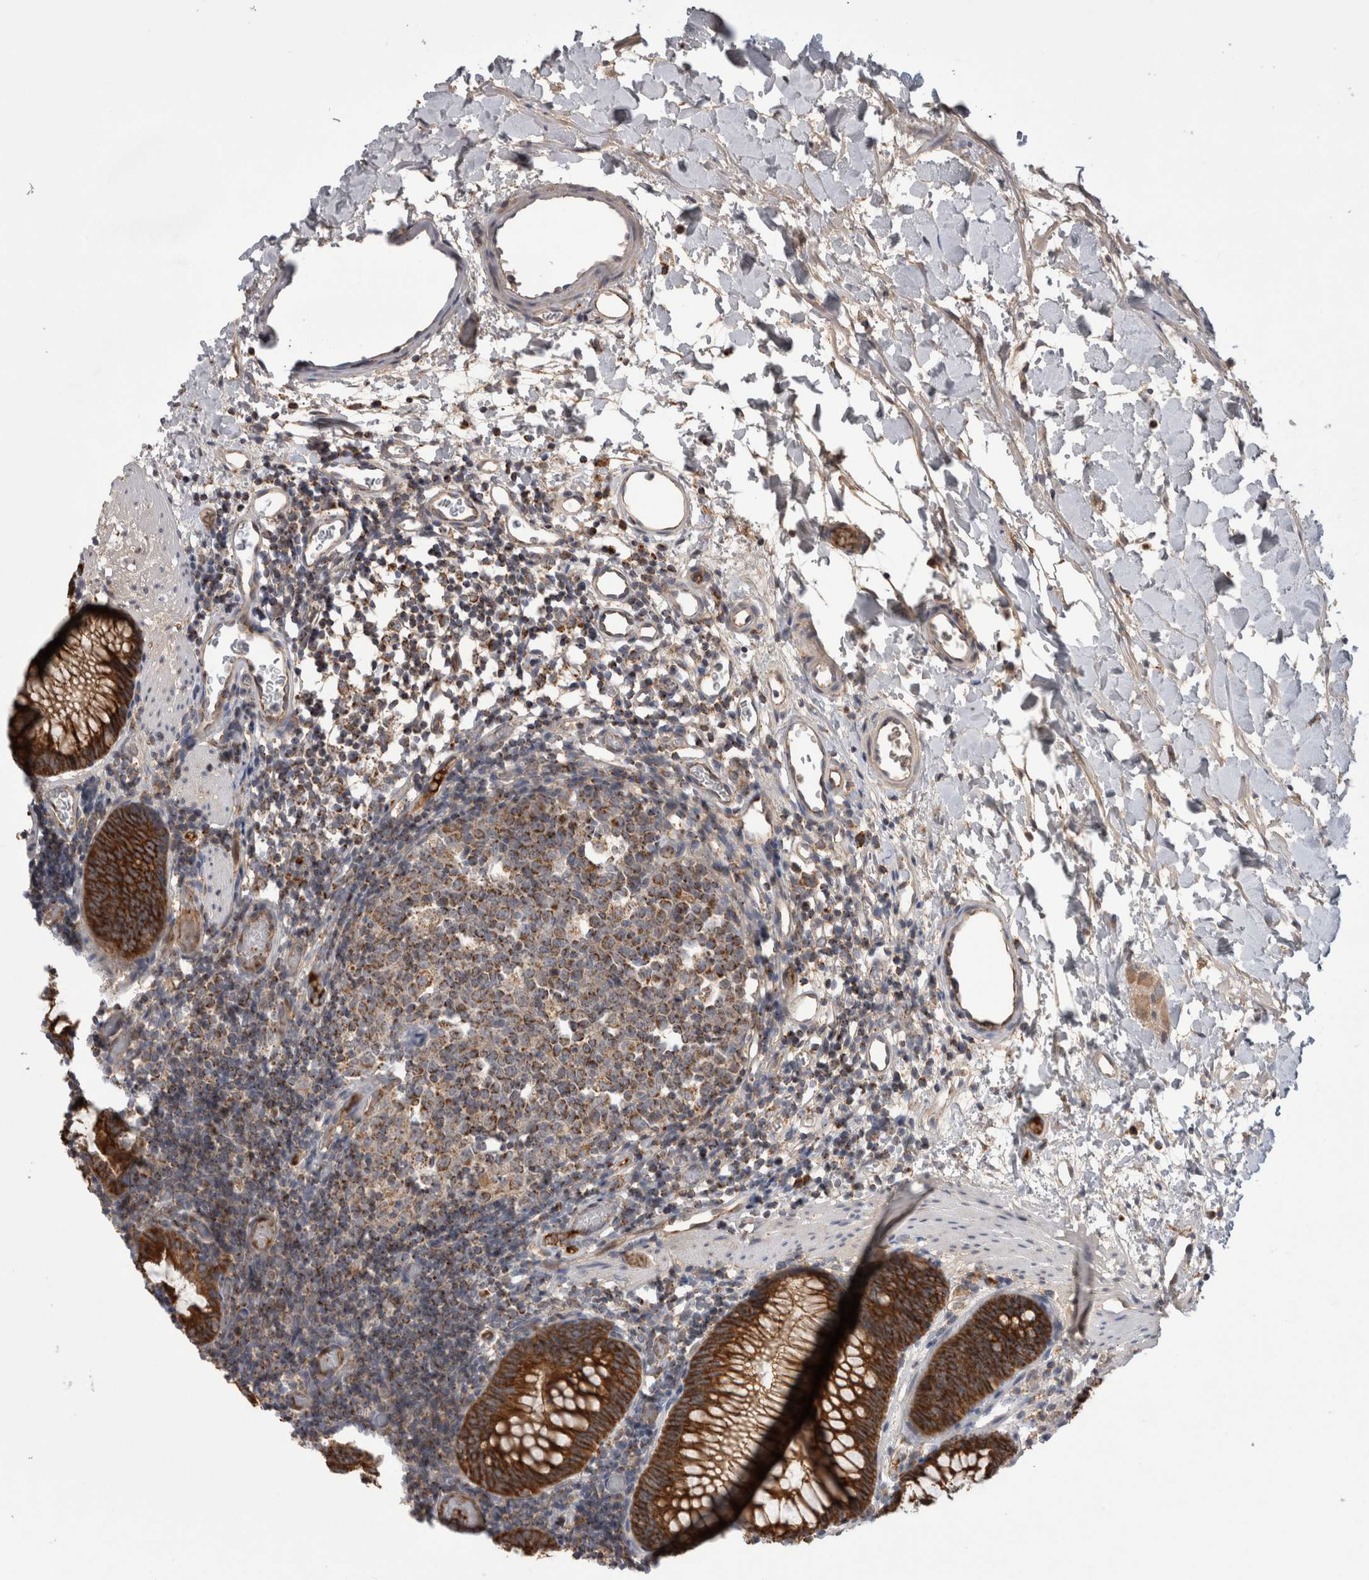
{"staining": {"intensity": "weak", "quantity": ">75%", "location": "cytoplasmic/membranous"}, "tissue": "colon", "cell_type": "Endothelial cells", "image_type": "normal", "snomed": [{"axis": "morphology", "description": "Normal tissue, NOS"}, {"axis": "topography", "description": "Colon"}], "caption": "Immunohistochemical staining of unremarkable colon displays low levels of weak cytoplasmic/membranous staining in approximately >75% of endothelial cells. (Stains: DAB (3,3'-diaminobenzidine) in brown, nuclei in blue, Microscopy: brightfield microscopy at high magnification).", "gene": "DARS2", "patient": {"sex": "male", "age": 14}}